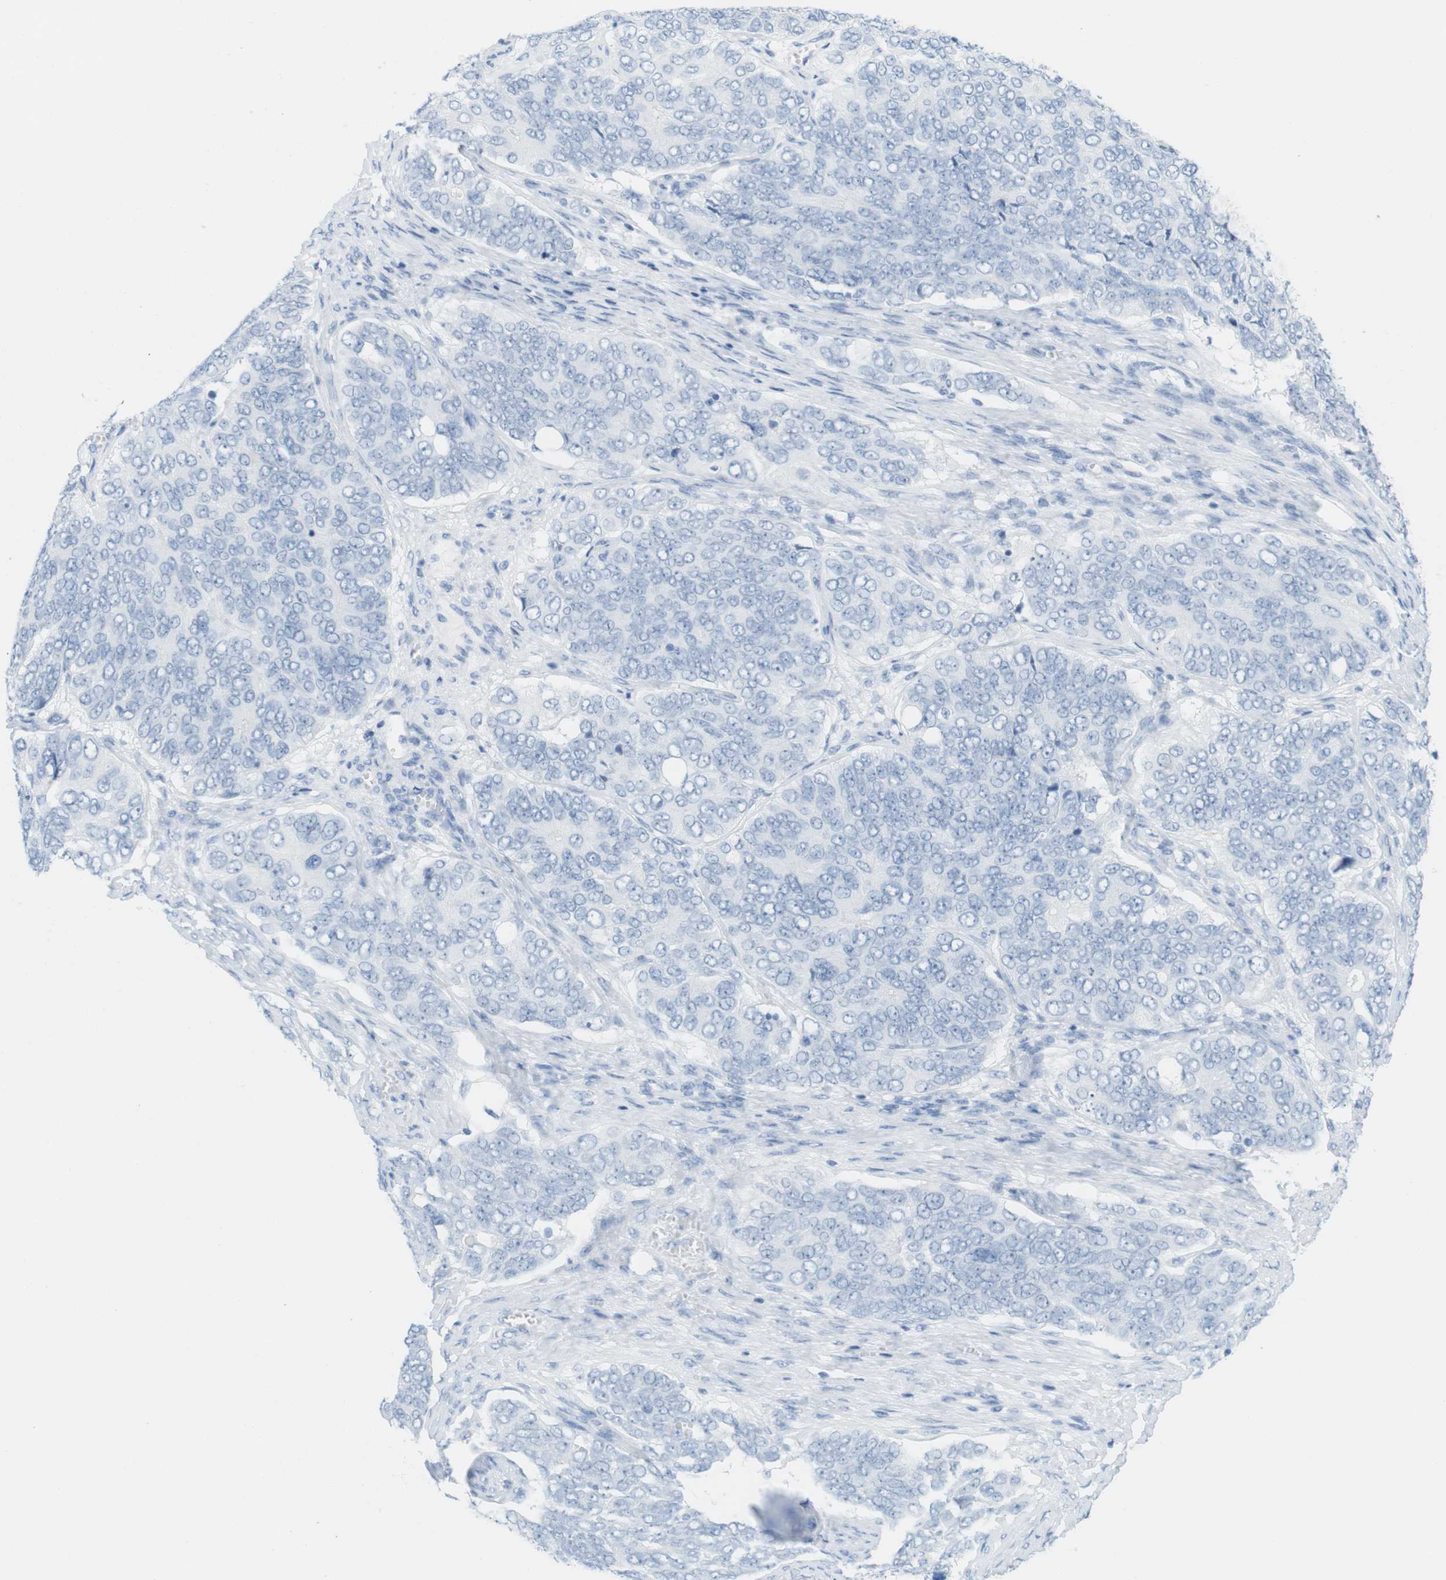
{"staining": {"intensity": "negative", "quantity": "none", "location": "none"}, "tissue": "ovarian cancer", "cell_type": "Tumor cells", "image_type": "cancer", "snomed": [{"axis": "morphology", "description": "Carcinoma, endometroid"}, {"axis": "topography", "description": "Ovary"}], "caption": "Immunohistochemistry (IHC) of human endometroid carcinoma (ovarian) exhibits no positivity in tumor cells.", "gene": "TNNT2", "patient": {"sex": "female", "age": 51}}